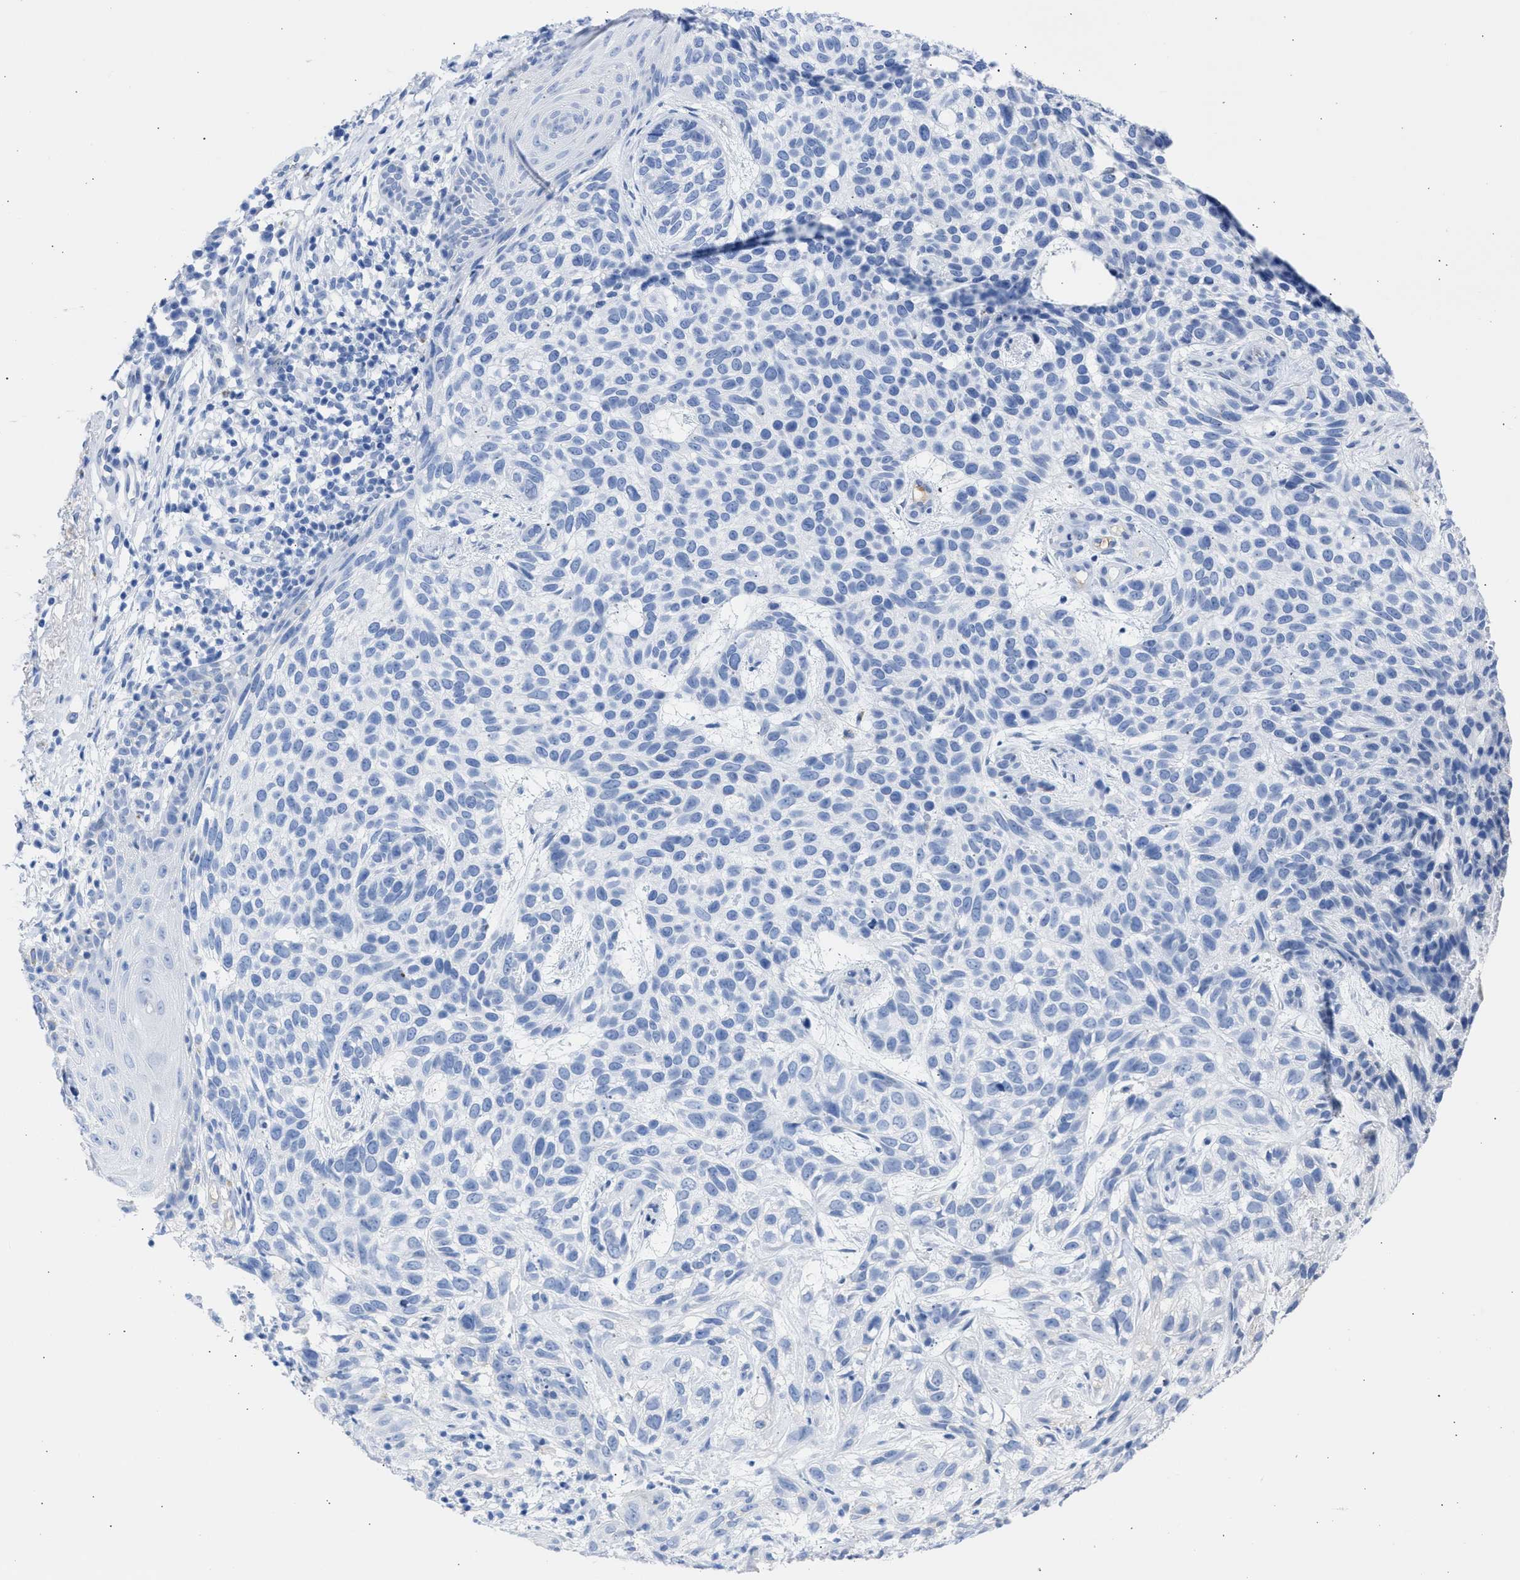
{"staining": {"intensity": "negative", "quantity": "none", "location": "none"}, "tissue": "skin cancer", "cell_type": "Tumor cells", "image_type": "cancer", "snomed": [{"axis": "morphology", "description": "Normal tissue, NOS"}, {"axis": "morphology", "description": "Basal cell carcinoma"}, {"axis": "topography", "description": "Skin"}], "caption": "Skin basal cell carcinoma was stained to show a protein in brown. There is no significant expression in tumor cells. Nuclei are stained in blue.", "gene": "RSPH1", "patient": {"sex": "male", "age": 79}}